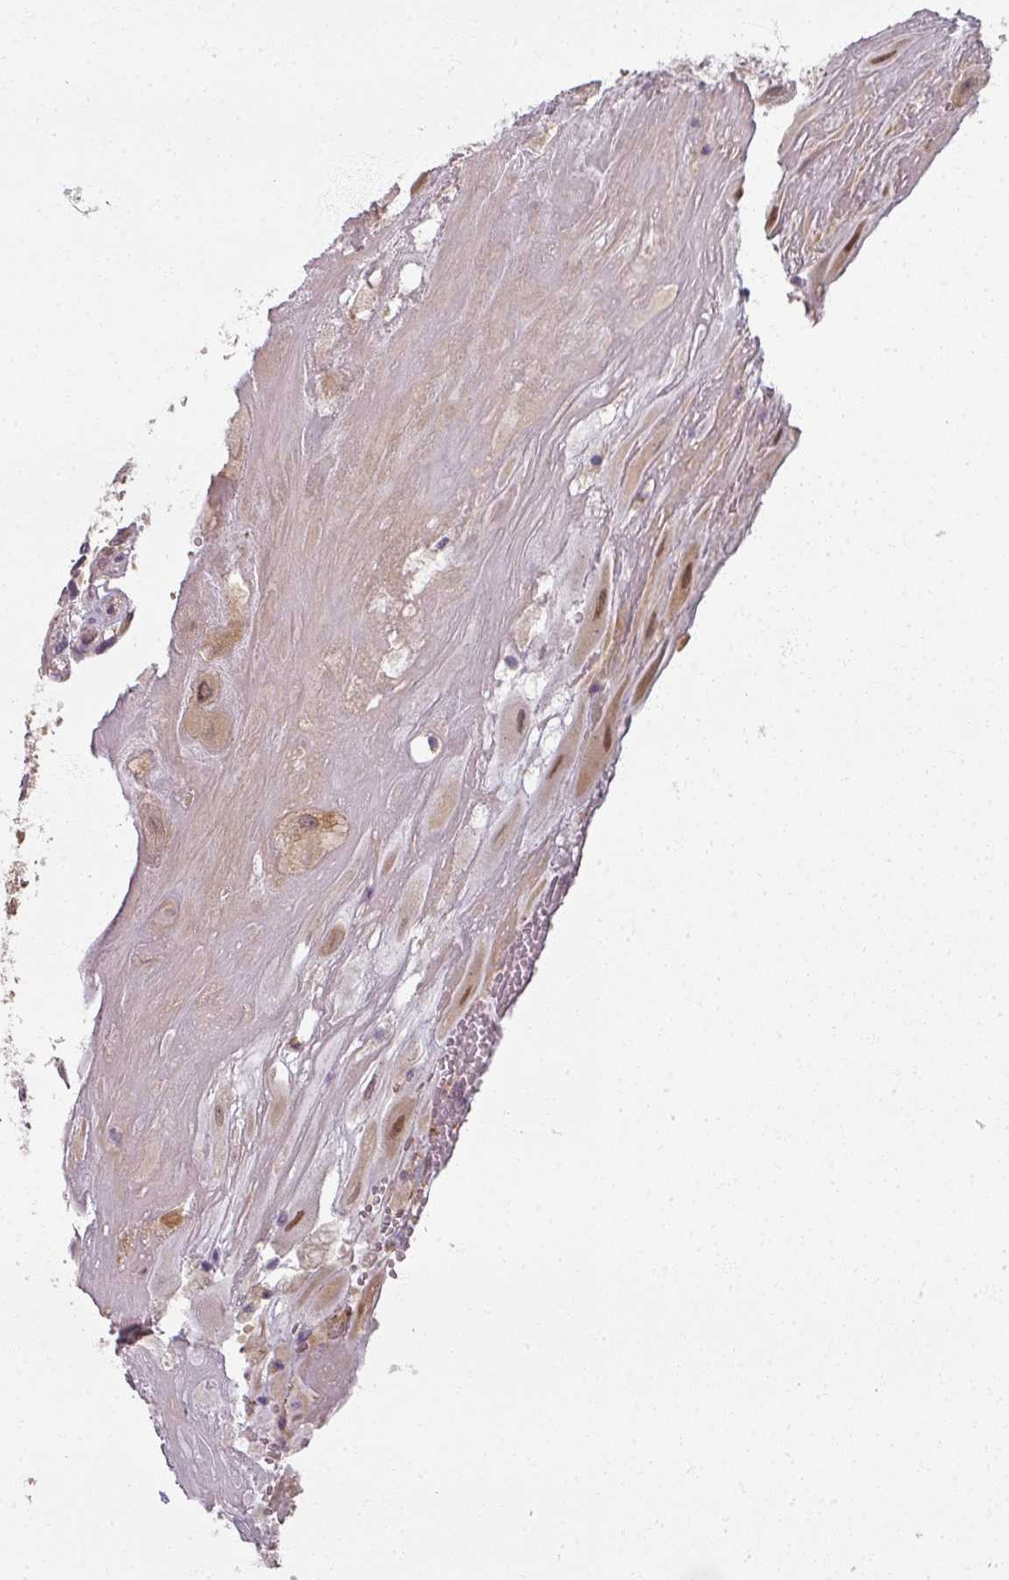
{"staining": {"intensity": "moderate", "quantity": ">75%", "location": "cytoplasmic/membranous,nuclear"}, "tissue": "placenta", "cell_type": "Decidual cells", "image_type": "normal", "snomed": [{"axis": "morphology", "description": "Normal tissue, NOS"}, {"axis": "topography", "description": "Placenta"}], "caption": "This is an image of immunohistochemistry (IHC) staining of normal placenta, which shows moderate expression in the cytoplasmic/membranous,nuclear of decidual cells.", "gene": "MYMK", "patient": {"sex": "female", "age": 32}}